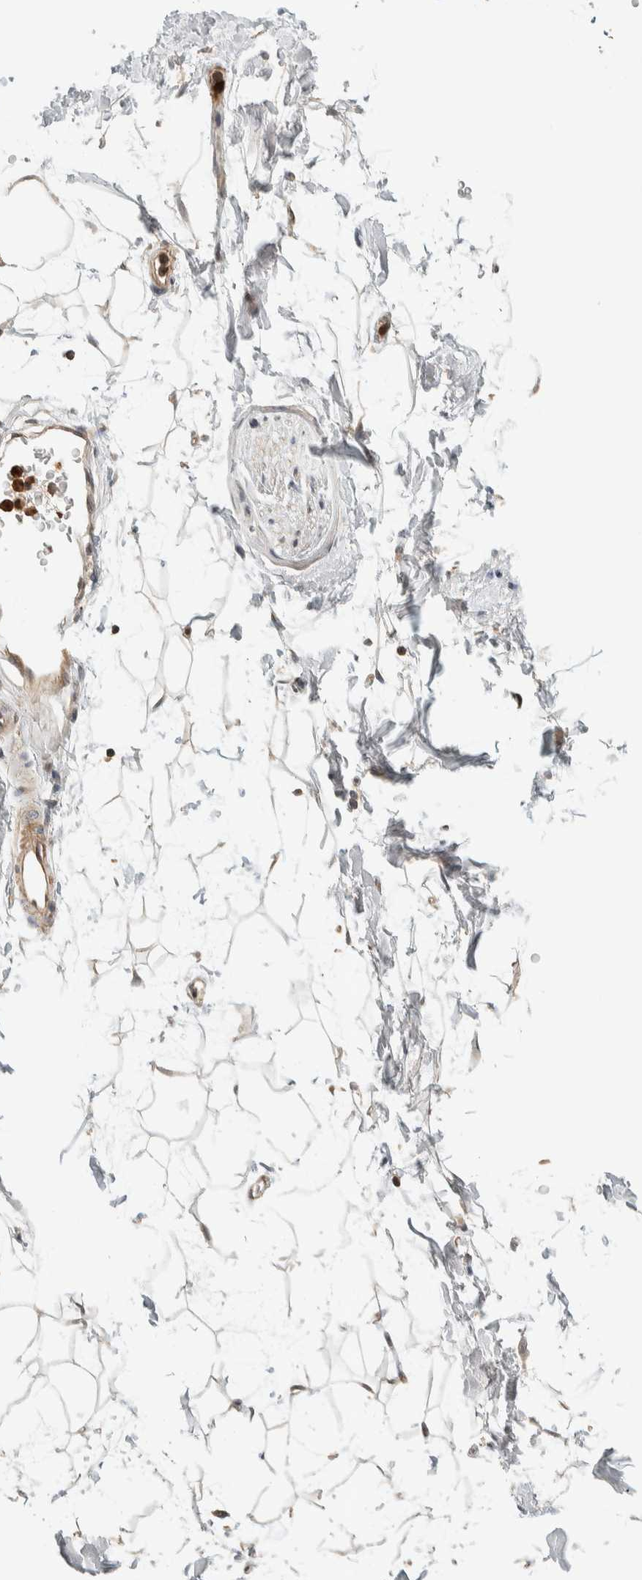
{"staining": {"intensity": "negative", "quantity": "none", "location": "none"}, "tissue": "adipose tissue", "cell_type": "Adipocytes", "image_type": "normal", "snomed": [{"axis": "morphology", "description": "Normal tissue, NOS"}, {"axis": "topography", "description": "Soft tissue"}], "caption": "High magnification brightfield microscopy of normal adipose tissue stained with DAB (3,3'-diaminobenzidine) (brown) and counterstained with hematoxylin (blue): adipocytes show no significant positivity.", "gene": "ADSS2", "patient": {"sex": "male", "age": 72}}